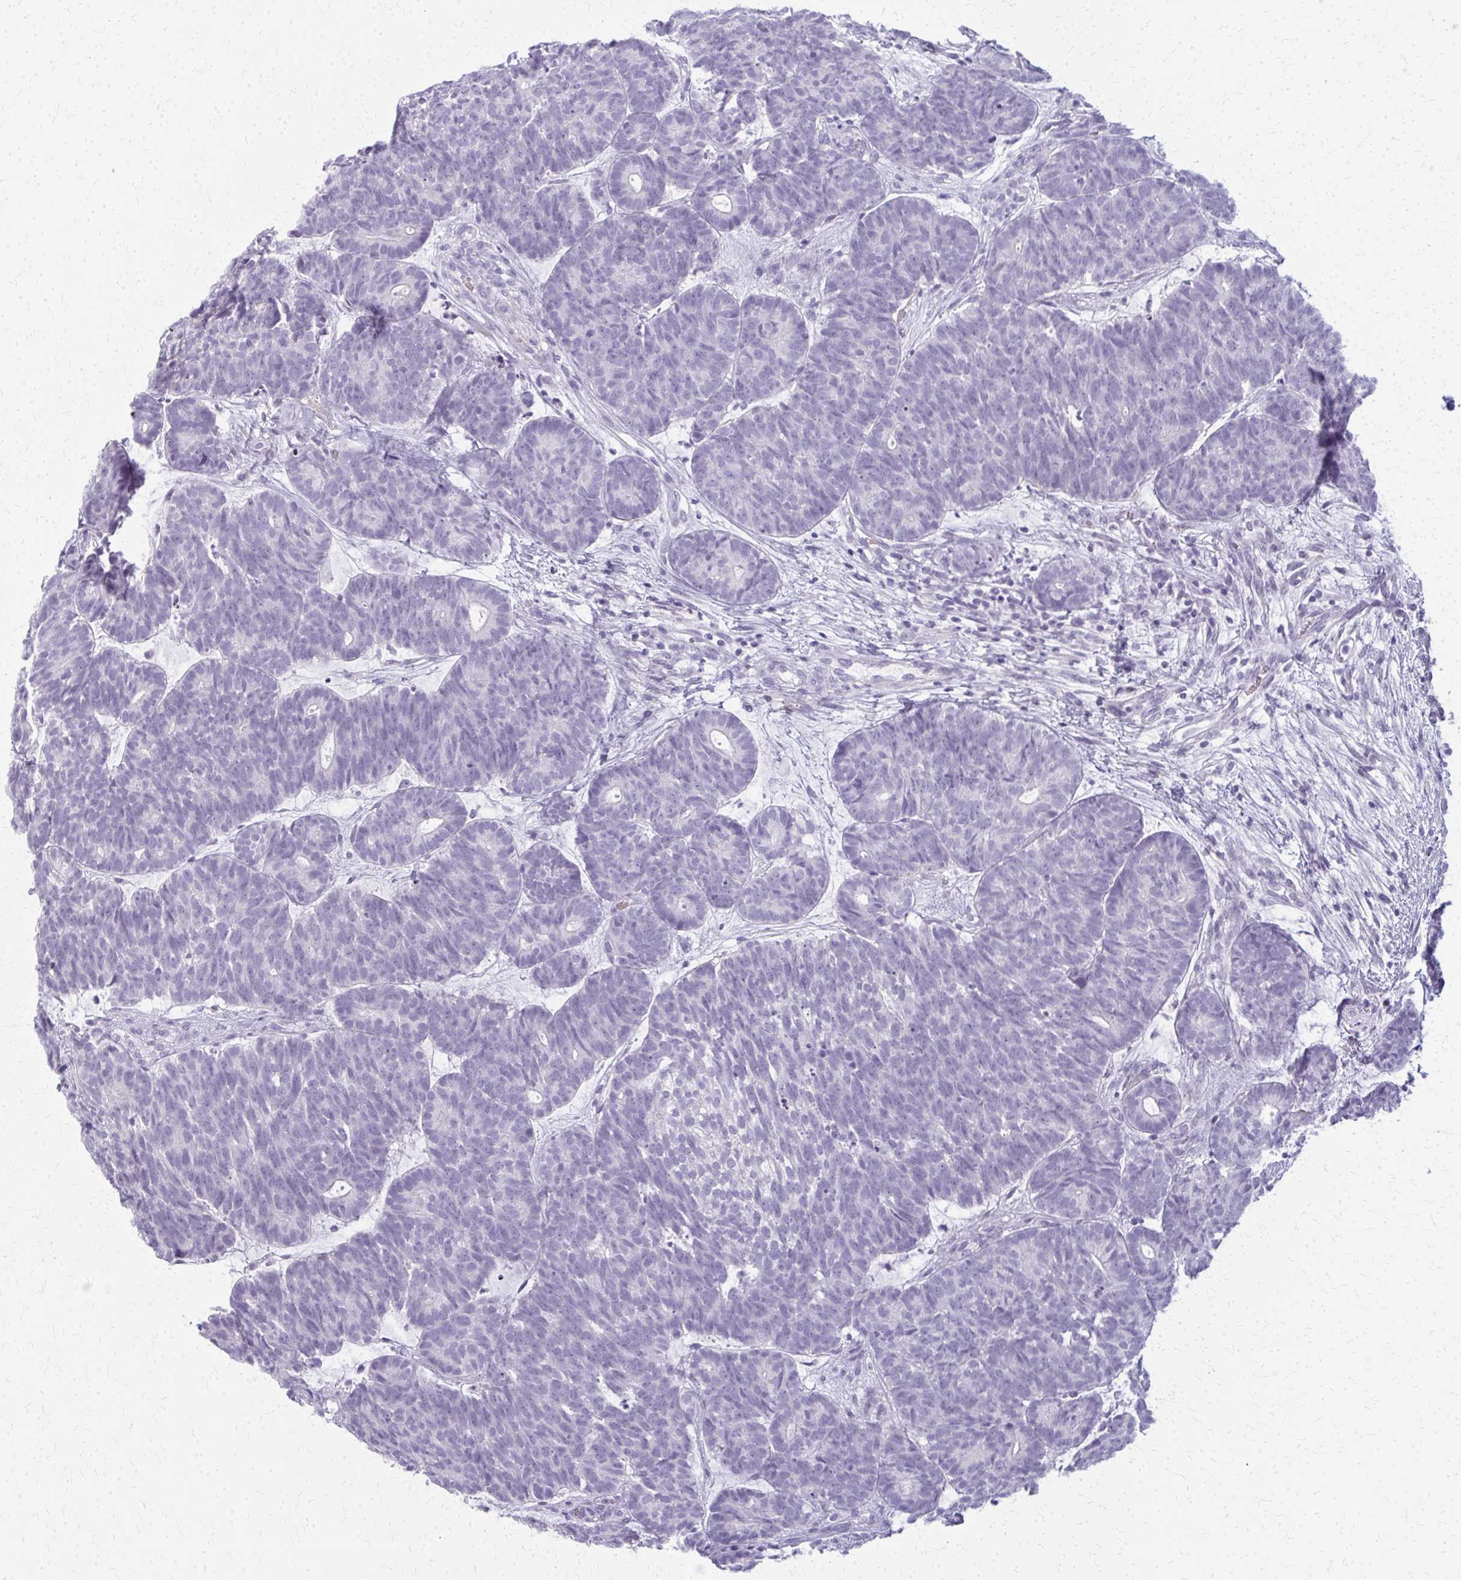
{"staining": {"intensity": "negative", "quantity": "none", "location": "none"}, "tissue": "head and neck cancer", "cell_type": "Tumor cells", "image_type": "cancer", "snomed": [{"axis": "morphology", "description": "Adenocarcinoma, NOS"}, {"axis": "topography", "description": "Head-Neck"}], "caption": "The micrograph shows no significant positivity in tumor cells of head and neck adenocarcinoma.", "gene": "CA3", "patient": {"sex": "female", "age": 81}}